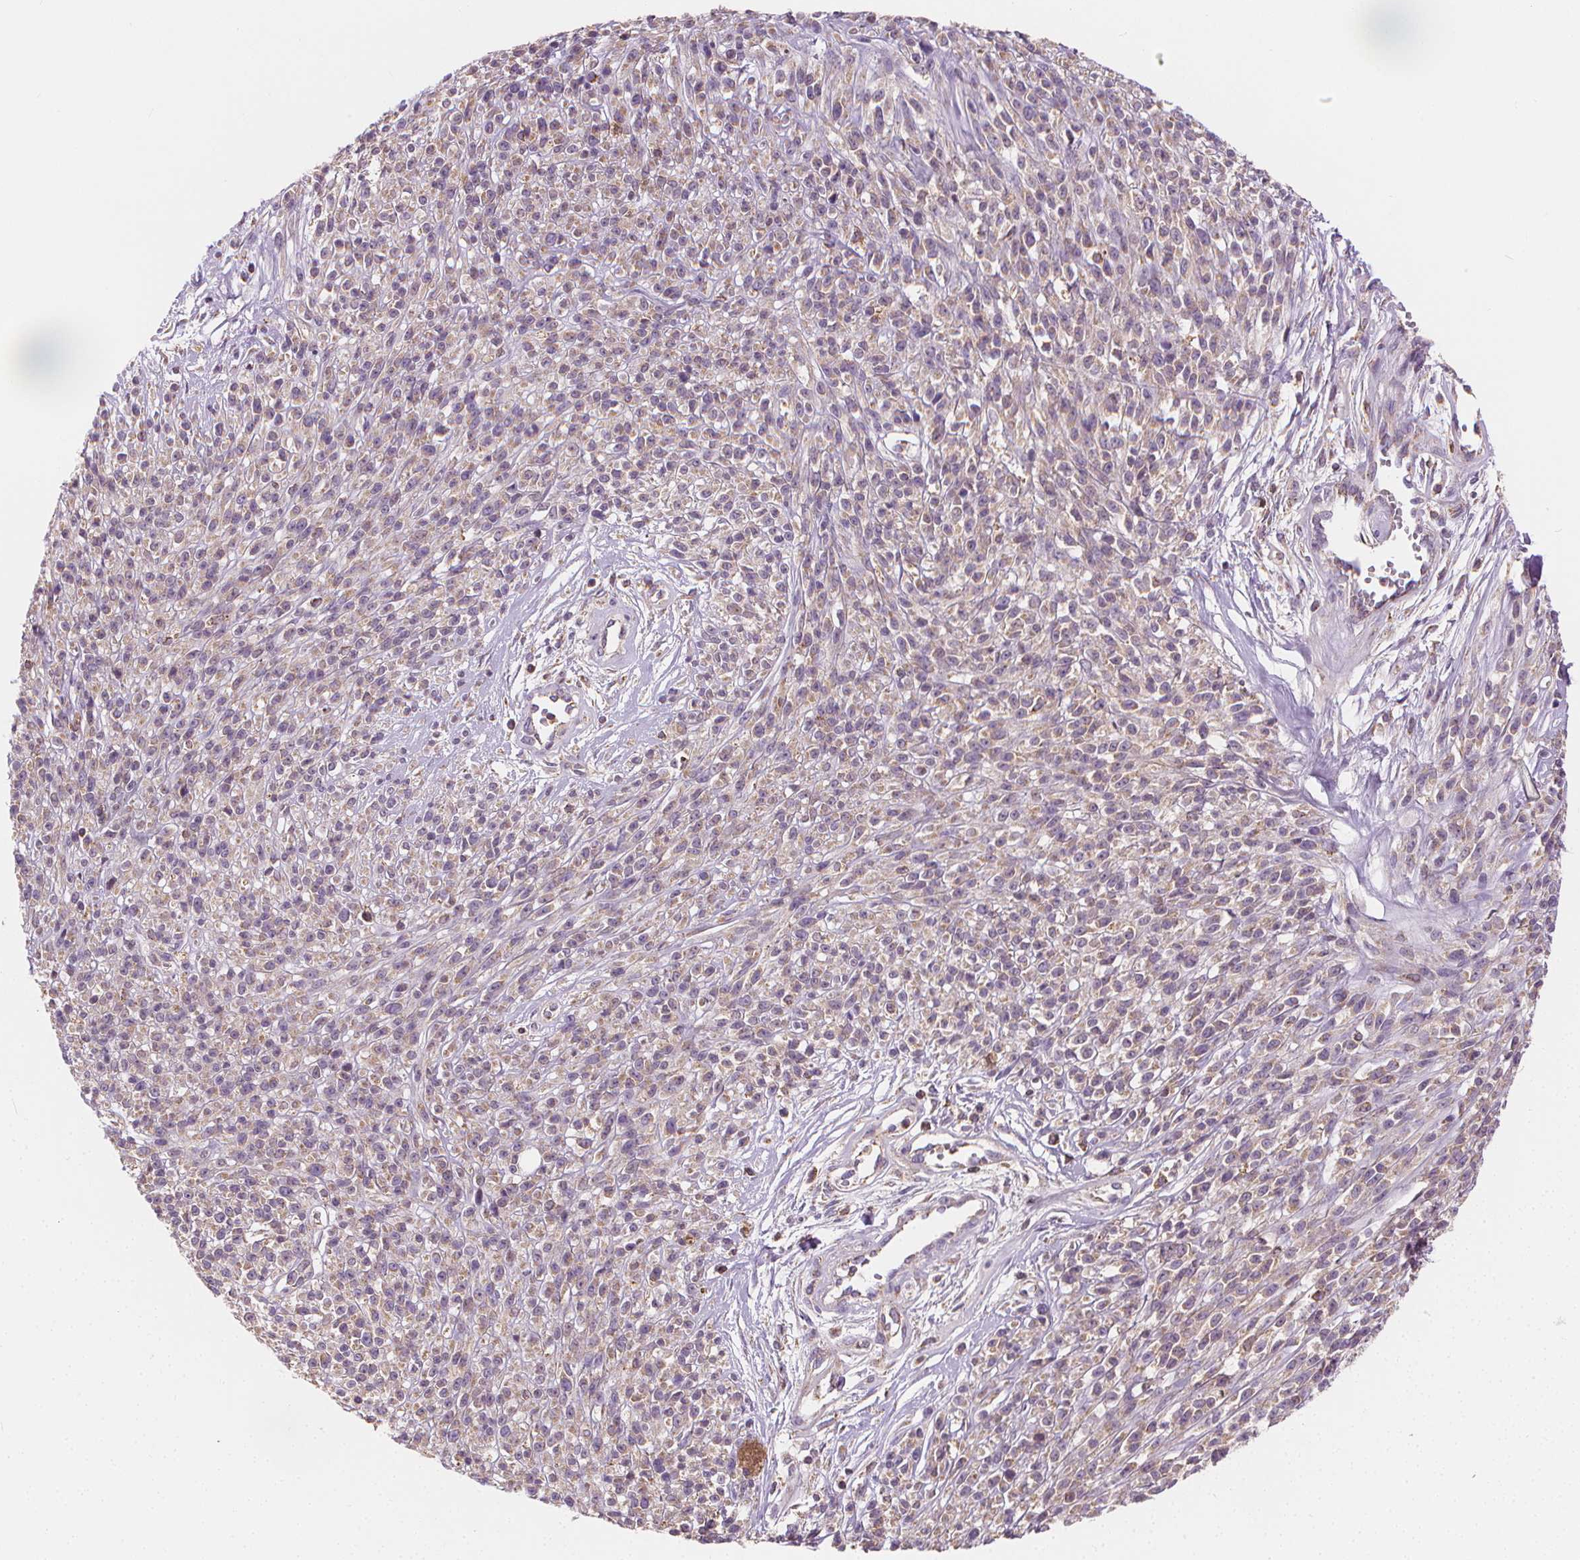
{"staining": {"intensity": "weak", "quantity": "<25%", "location": "cytoplasmic/membranous"}, "tissue": "melanoma", "cell_type": "Tumor cells", "image_type": "cancer", "snomed": [{"axis": "morphology", "description": "Malignant melanoma, NOS"}, {"axis": "topography", "description": "Skin"}, {"axis": "topography", "description": "Skin of trunk"}], "caption": "Immunohistochemistry micrograph of human melanoma stained for a protein (brown), which displays no positivity in tumor cells.", "gene": "RAB20", "patient": {"sex": "male", "age": 74}}